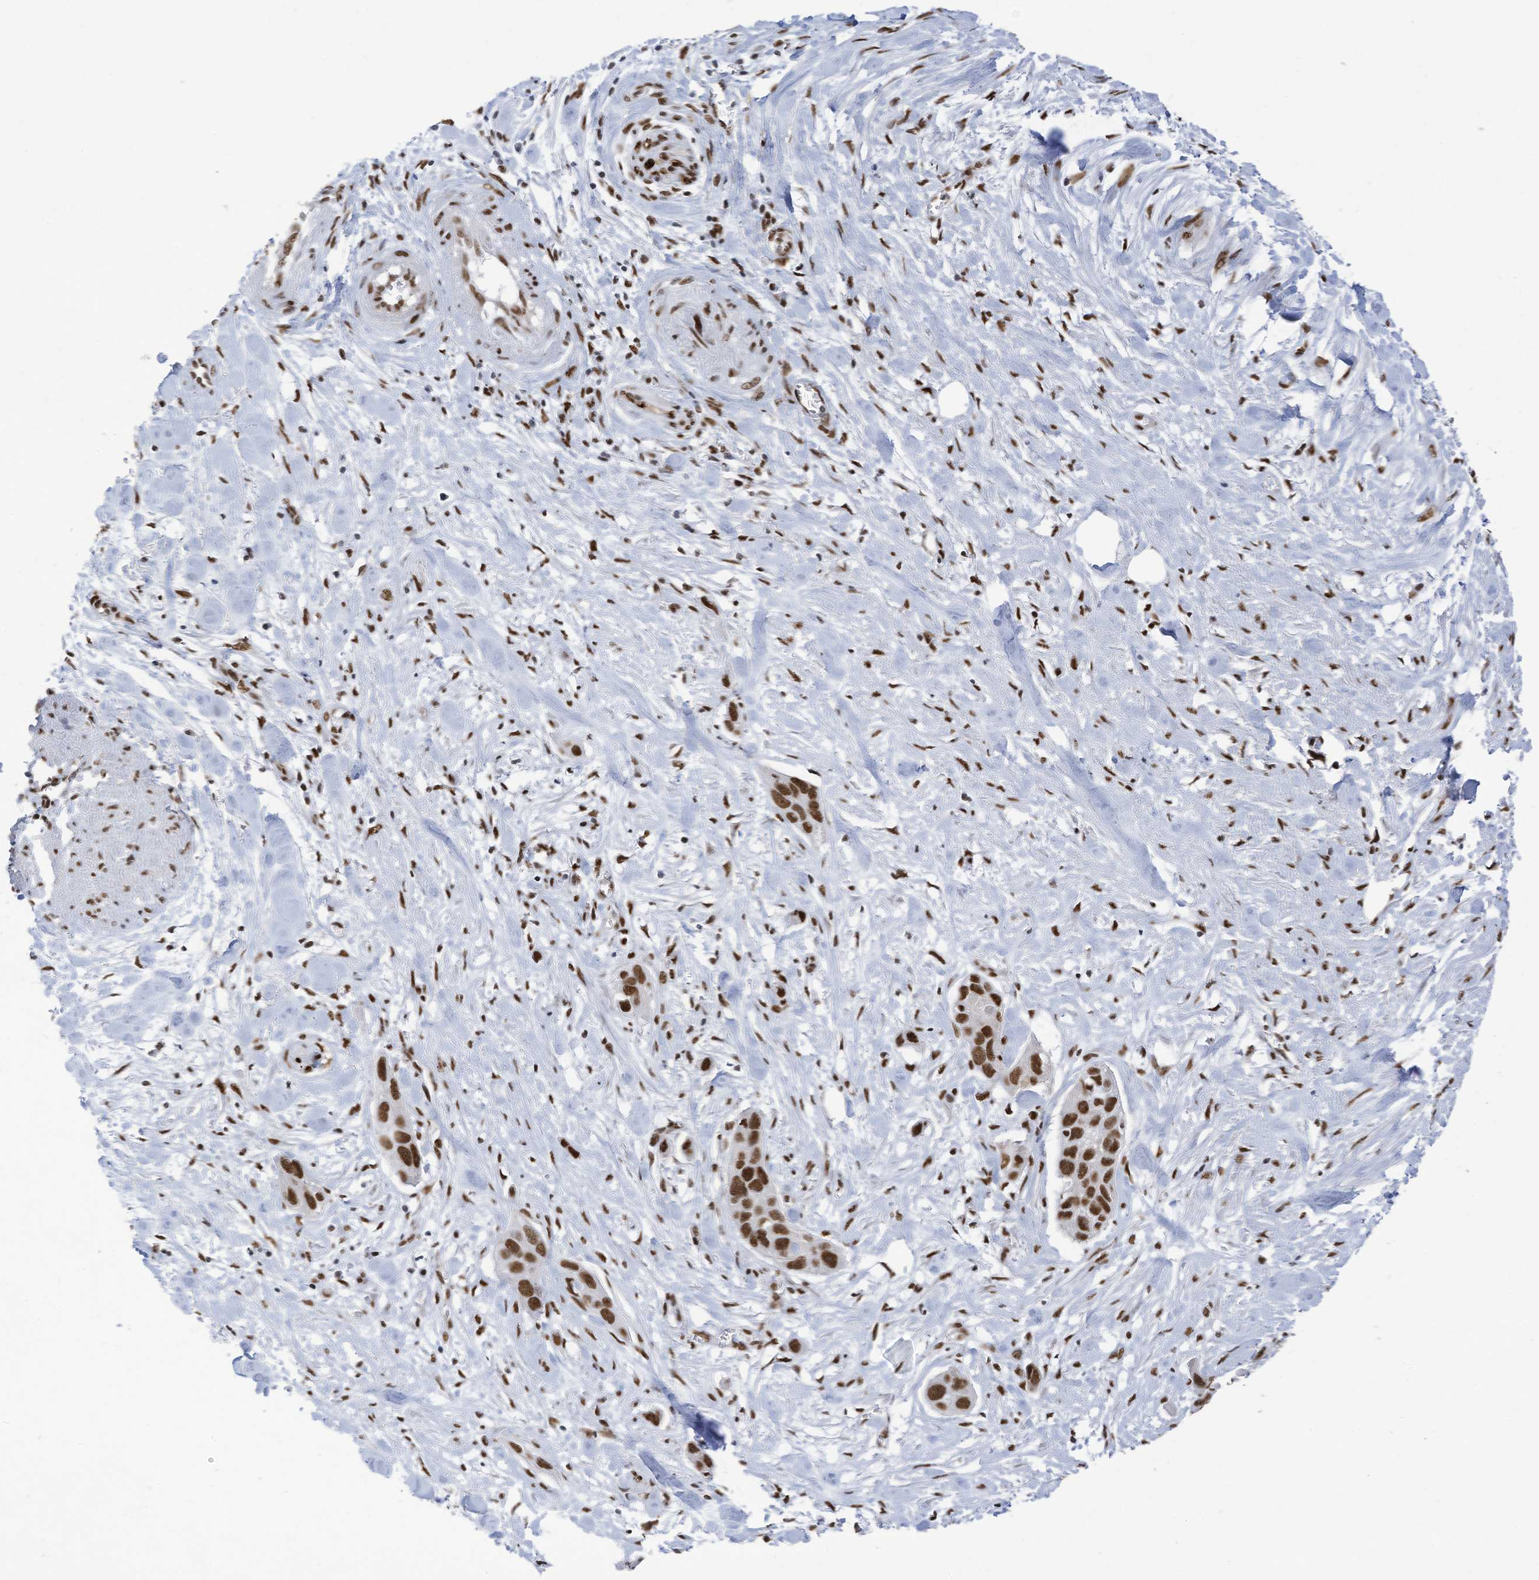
{"staining": {"intensity": "strong", "quantity": ">75%", "location": "nuclear"}, "tissue": "pancreatic cancer", "cell_type": "Tumor cells", "image_type": "cancer", "snomed": [{"axis": "morphology", "description": "Adenocarcinoma, NOS"}, {"axis": "topography", "description": "Pancreas"}], "caption": "This is an image of immunohistochemistry staining of pancreatic adenocarcinoma, which shows strong expression in the nuclear of tumor cells.", "gene": "KHSRP", "patient": {"sex": "female", "age": 60}}